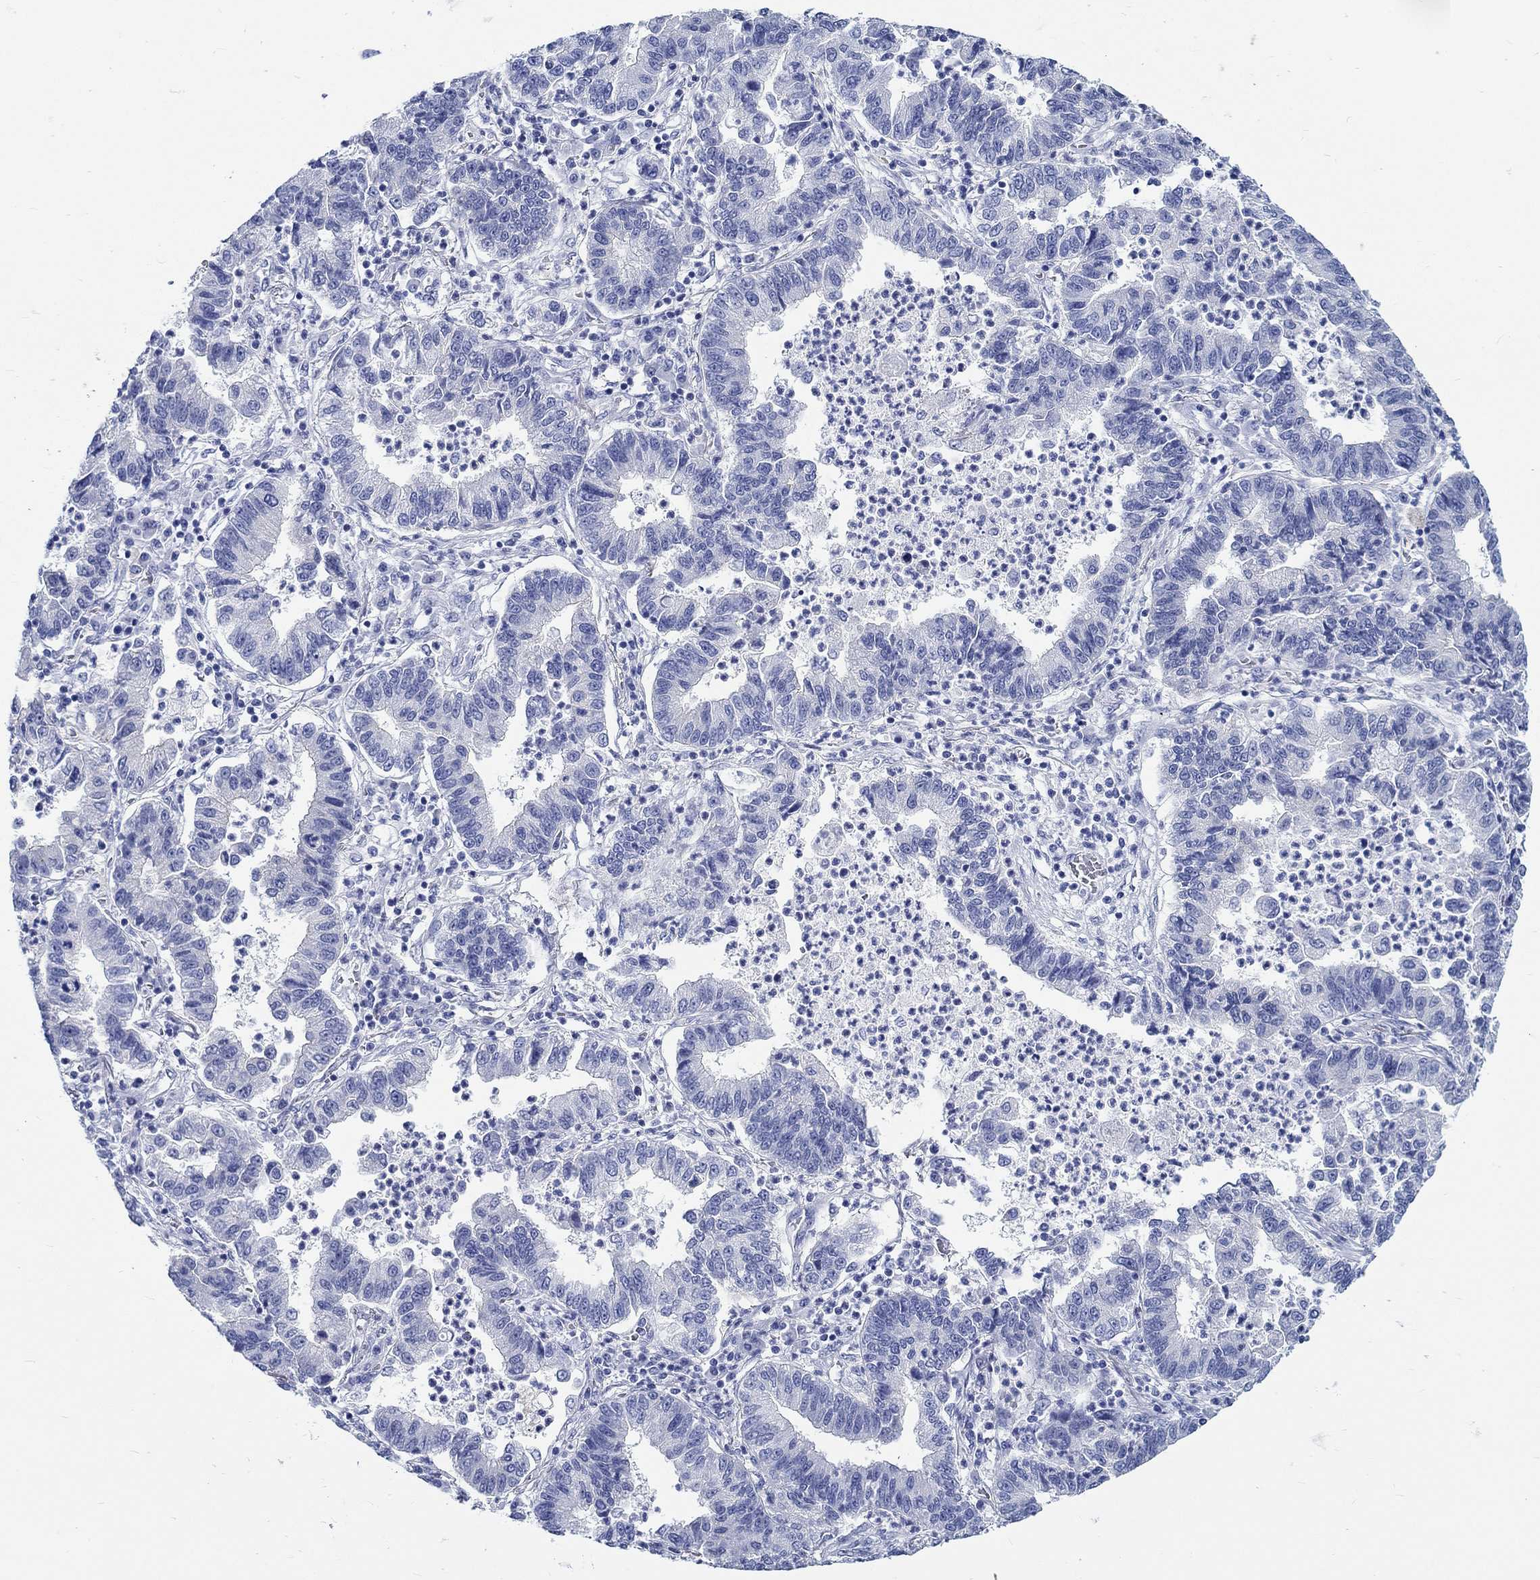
{"staining": {"intensity": "negative", "quantity": "none", "location": "none"}, "tissue": "lung cancer", "cell_type": "Tumor cells", "image_type": "cancer", "snomed": [{"axis": "morphology", "description": "Adenocarcinoma, NOS"}, {"axis": "topography", "description": "Lung"}], "caption": "Immunohistochemistry of lung cancer shows no staining in tumor cells.", "gene": "RD3L", "patient": {"sex": "female", "age": 57}}